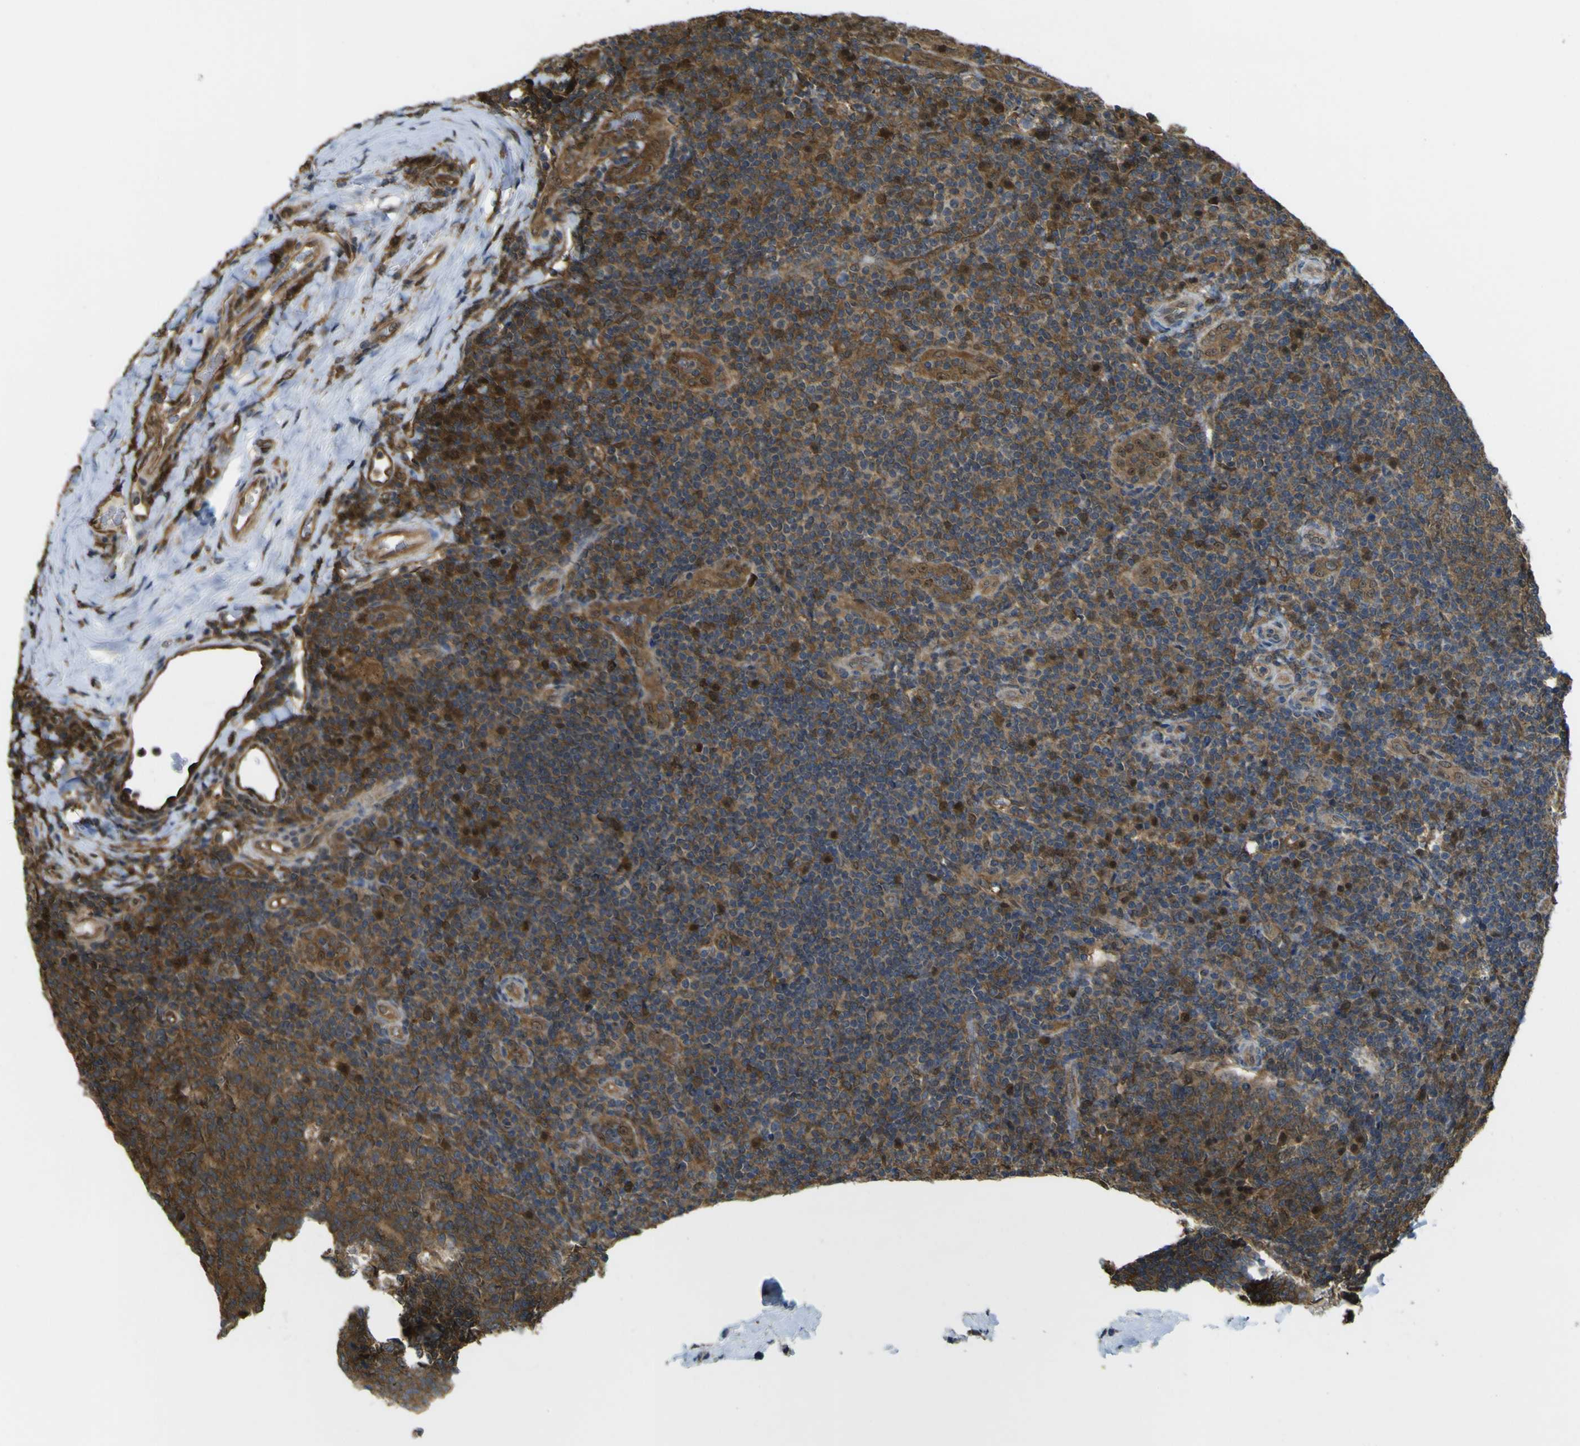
{"staining": {"intensity": "moderate", "quantity": ">75%", "location": "cytoplasmic/membranous"}, "tissue": "tonsil", "cell_type": "Germinal center cells", "image_type": "normal", "snomed": [{"axis": "morphology", "description": "Normal tissue, NOS"}, {"axis": "topography", "description": "Tonsil"}], "caption": "DAB (3,3'-diaminobenzidine) immunohistochemical staining of unremarkable human tonsil displays moderate cytoplasmic/membranous protein expression in about >75% of germinal center cells.", "gene": "YWHAG", "patient": {"sex": "male", "age": 17}}